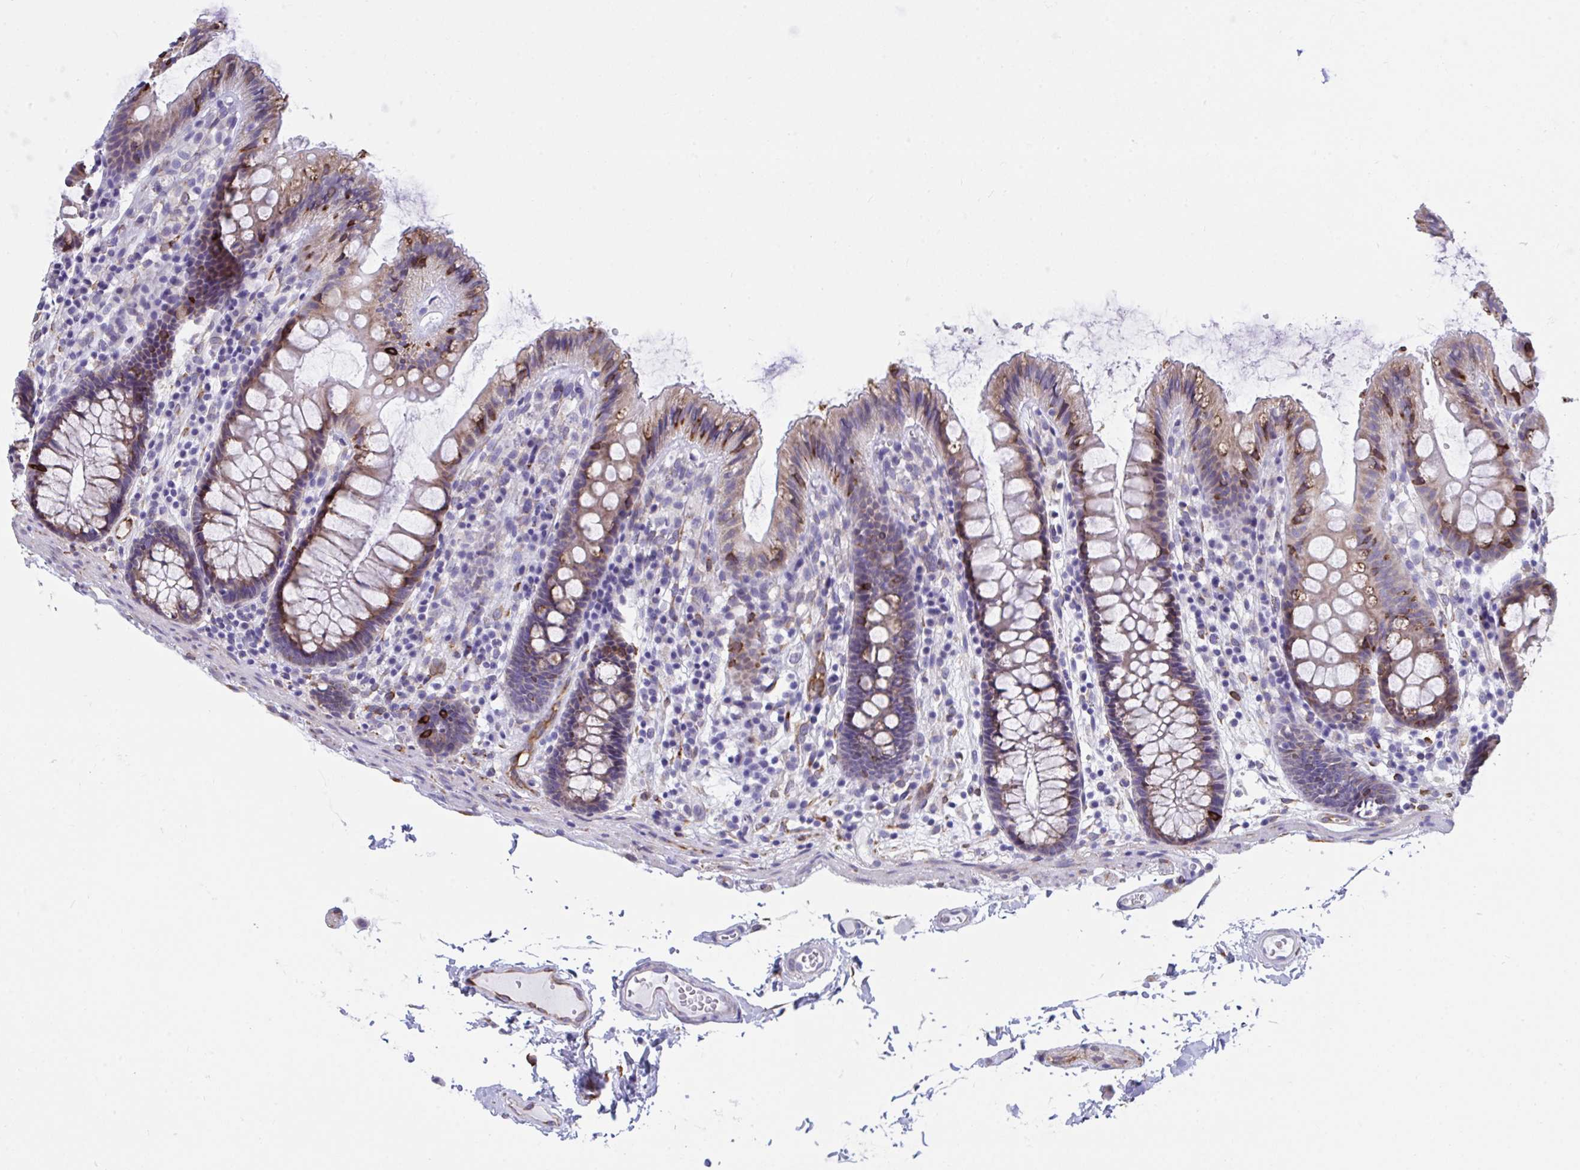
{"staining": {"intensity": "weak", "quantity": "25%-75%", "location": "cytoplasmic/membranous"}, "tissue": "colon", "cell_type": "Endothelial cells", "image_type": "normal", "snomed": [{"axis": "morphology", "description": "Normal tissue, NOS"}, {"axis": "topography", "description": "Colon"}], "caption": "Approximately 25%-75% of endothelial cells in benign human colon display weak cytoplasmic/membranous protein staining as visualized by brown immunohistochemical staining.", "gene": "ASPH", "patient": {"sex": "male", "age": 84}}